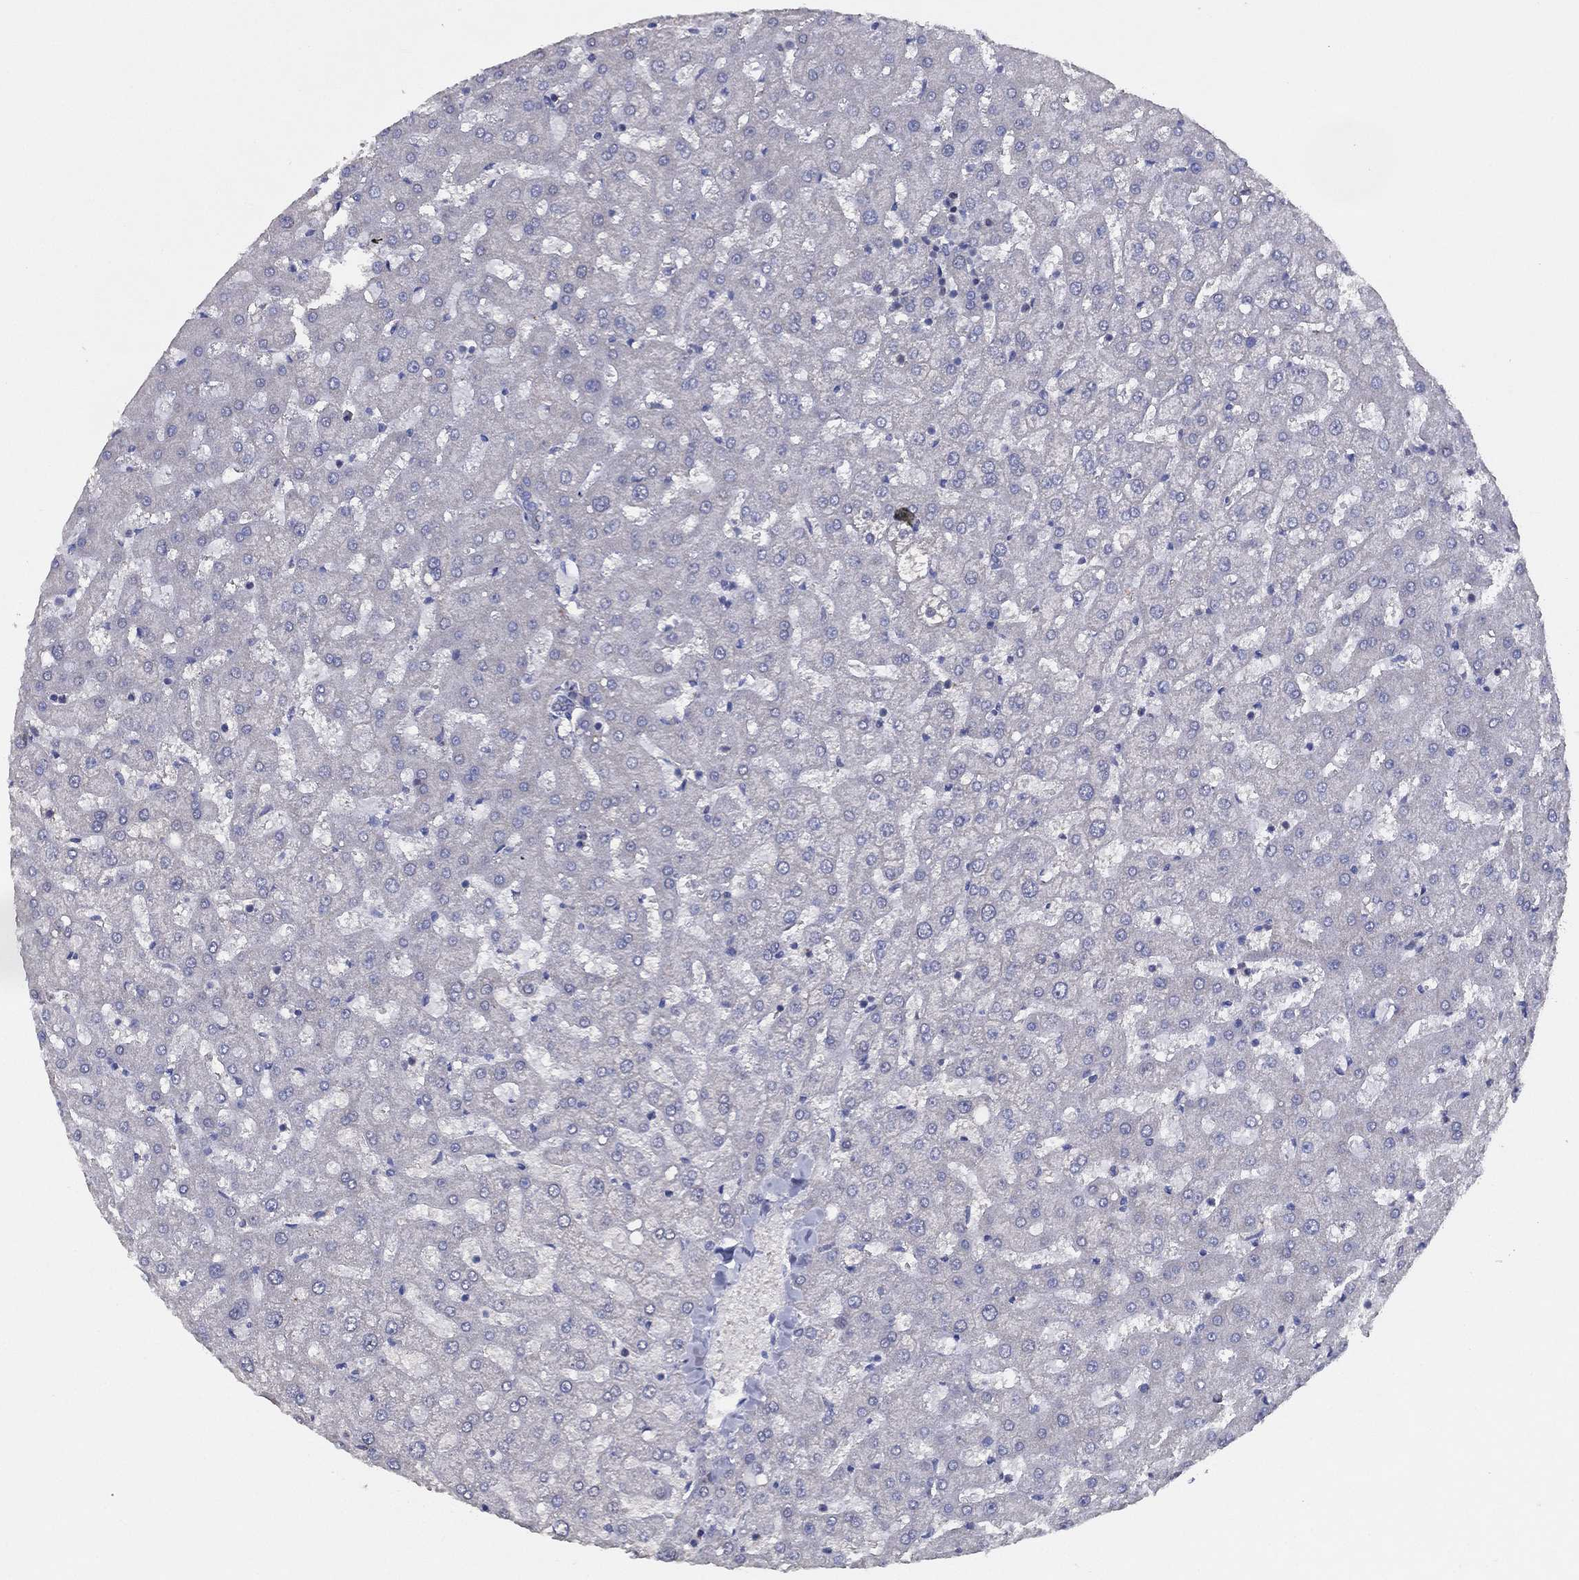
{"staining": {"intensity": "negative", "quantity": "none", "location": "none"}, "tissue": "liver", "cell_type": "Cholangiocytes", "image_type": "normal", "snomed": [{"axis": "morphology", "description": "Normal tissue, NOS"}, {"axis": "topography", "description": "Liver"}], "caption": "Immunohistochemical staining of unremarkable human liver shows no significant expression in cholangiocytes. Nuclei are stained in blue.", "gene": "ZNF223", "patient": {"sex": "female", "age": 50}}